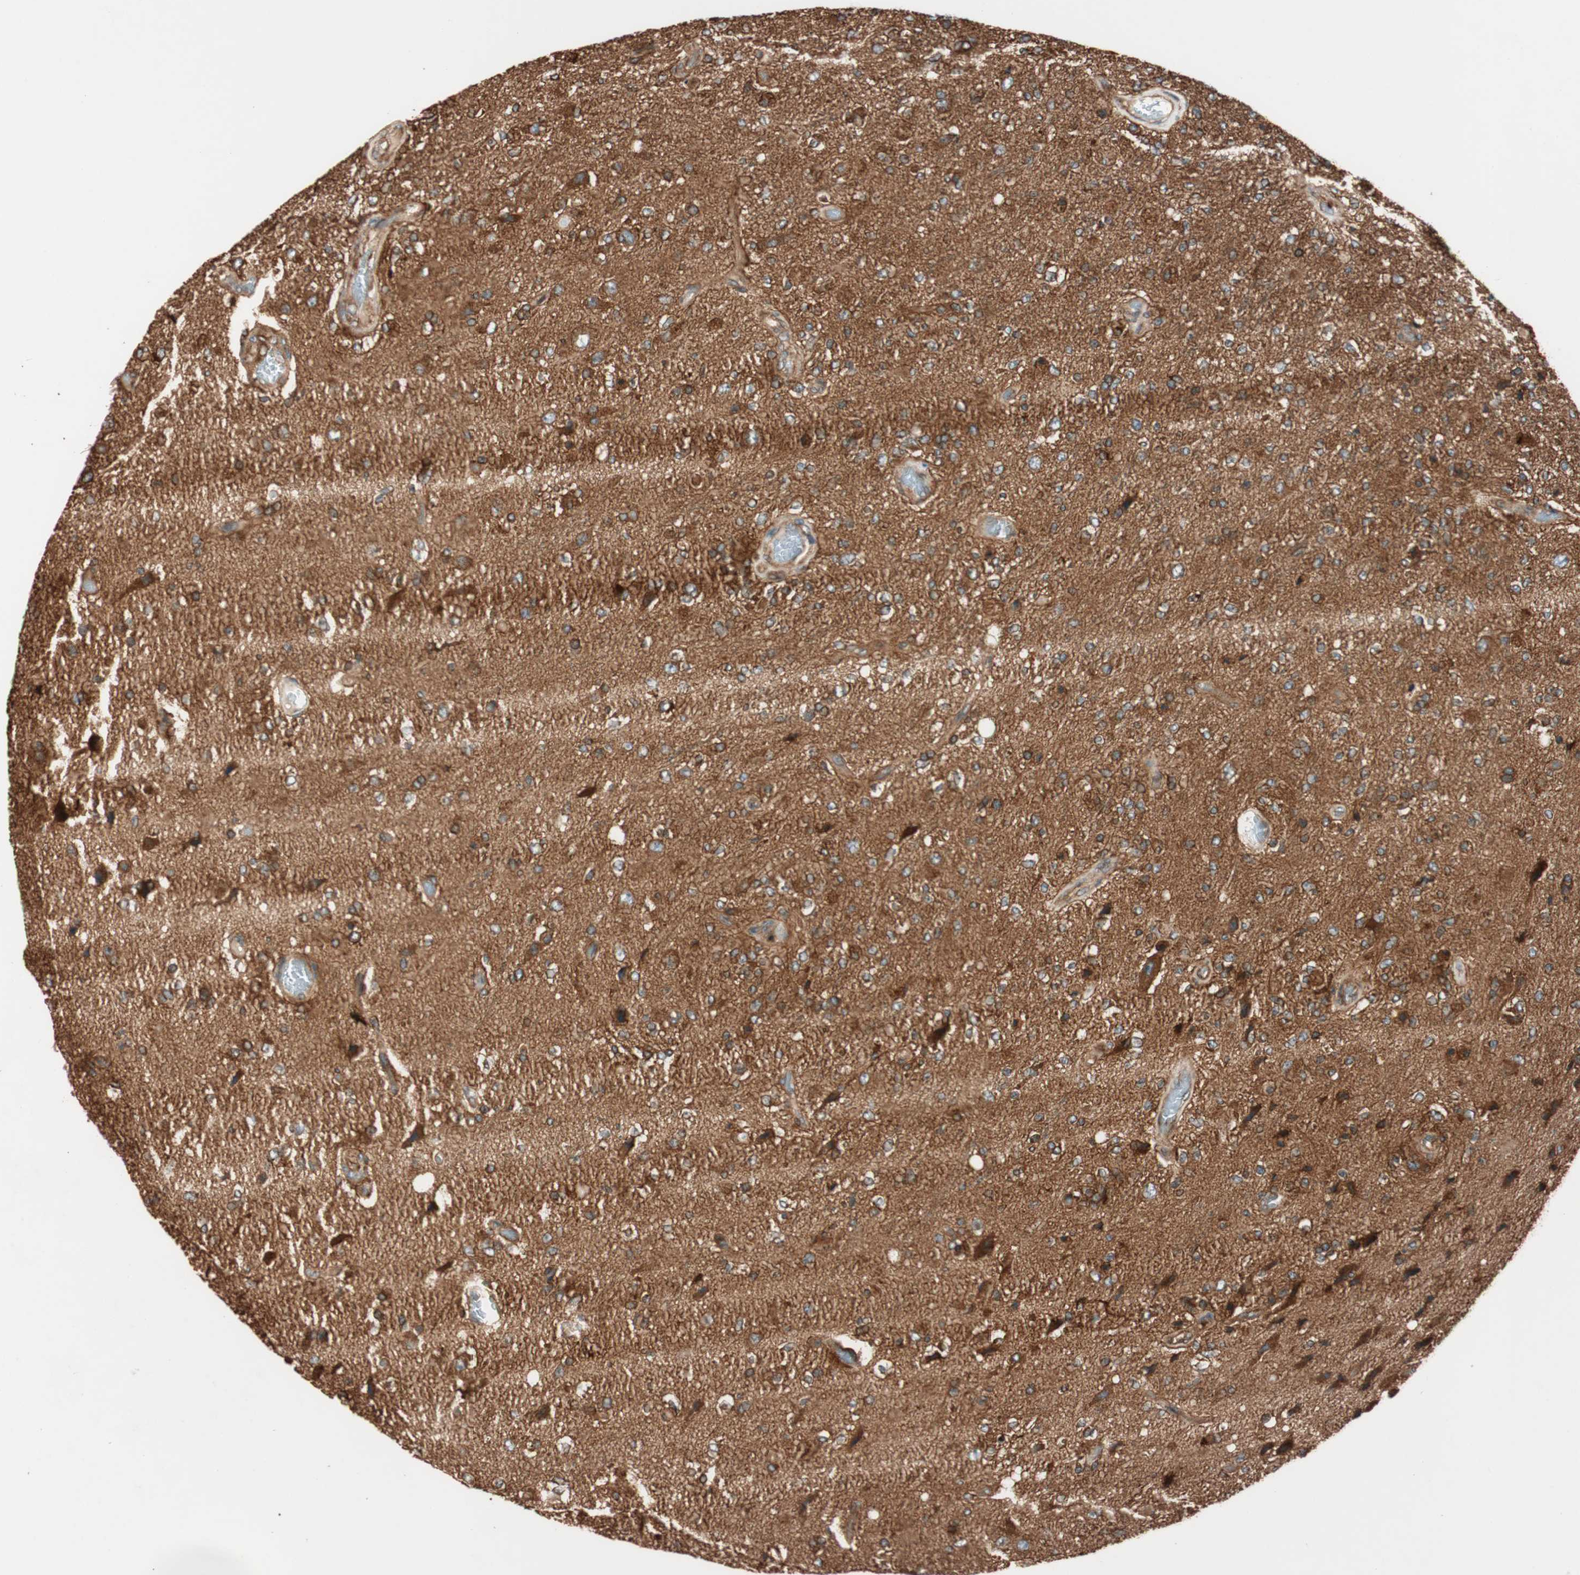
{"staining": {"intensity": "strong", "quantity": ">75%", "location": "cytoplasmic/membranous"}, "tissue": "glioma", "cell_type": "Tumor cells", "image_type": "cancer", "snomed": [{"axis": "morphology", "description": "Normal tissue, NOS"}, {"axis": "morphology", "description": "Glioma, malignant, High grade"}, {"axis": "topography", "description": "Cerebral cortex"}], "caption": "Strong cytoplasmic/membranous staining for a protein is appreciated in about >75% of tumor cells of glioma using IHC.", "gene": "RAB5A", "patient": {"sex": "male", "age": 77}}